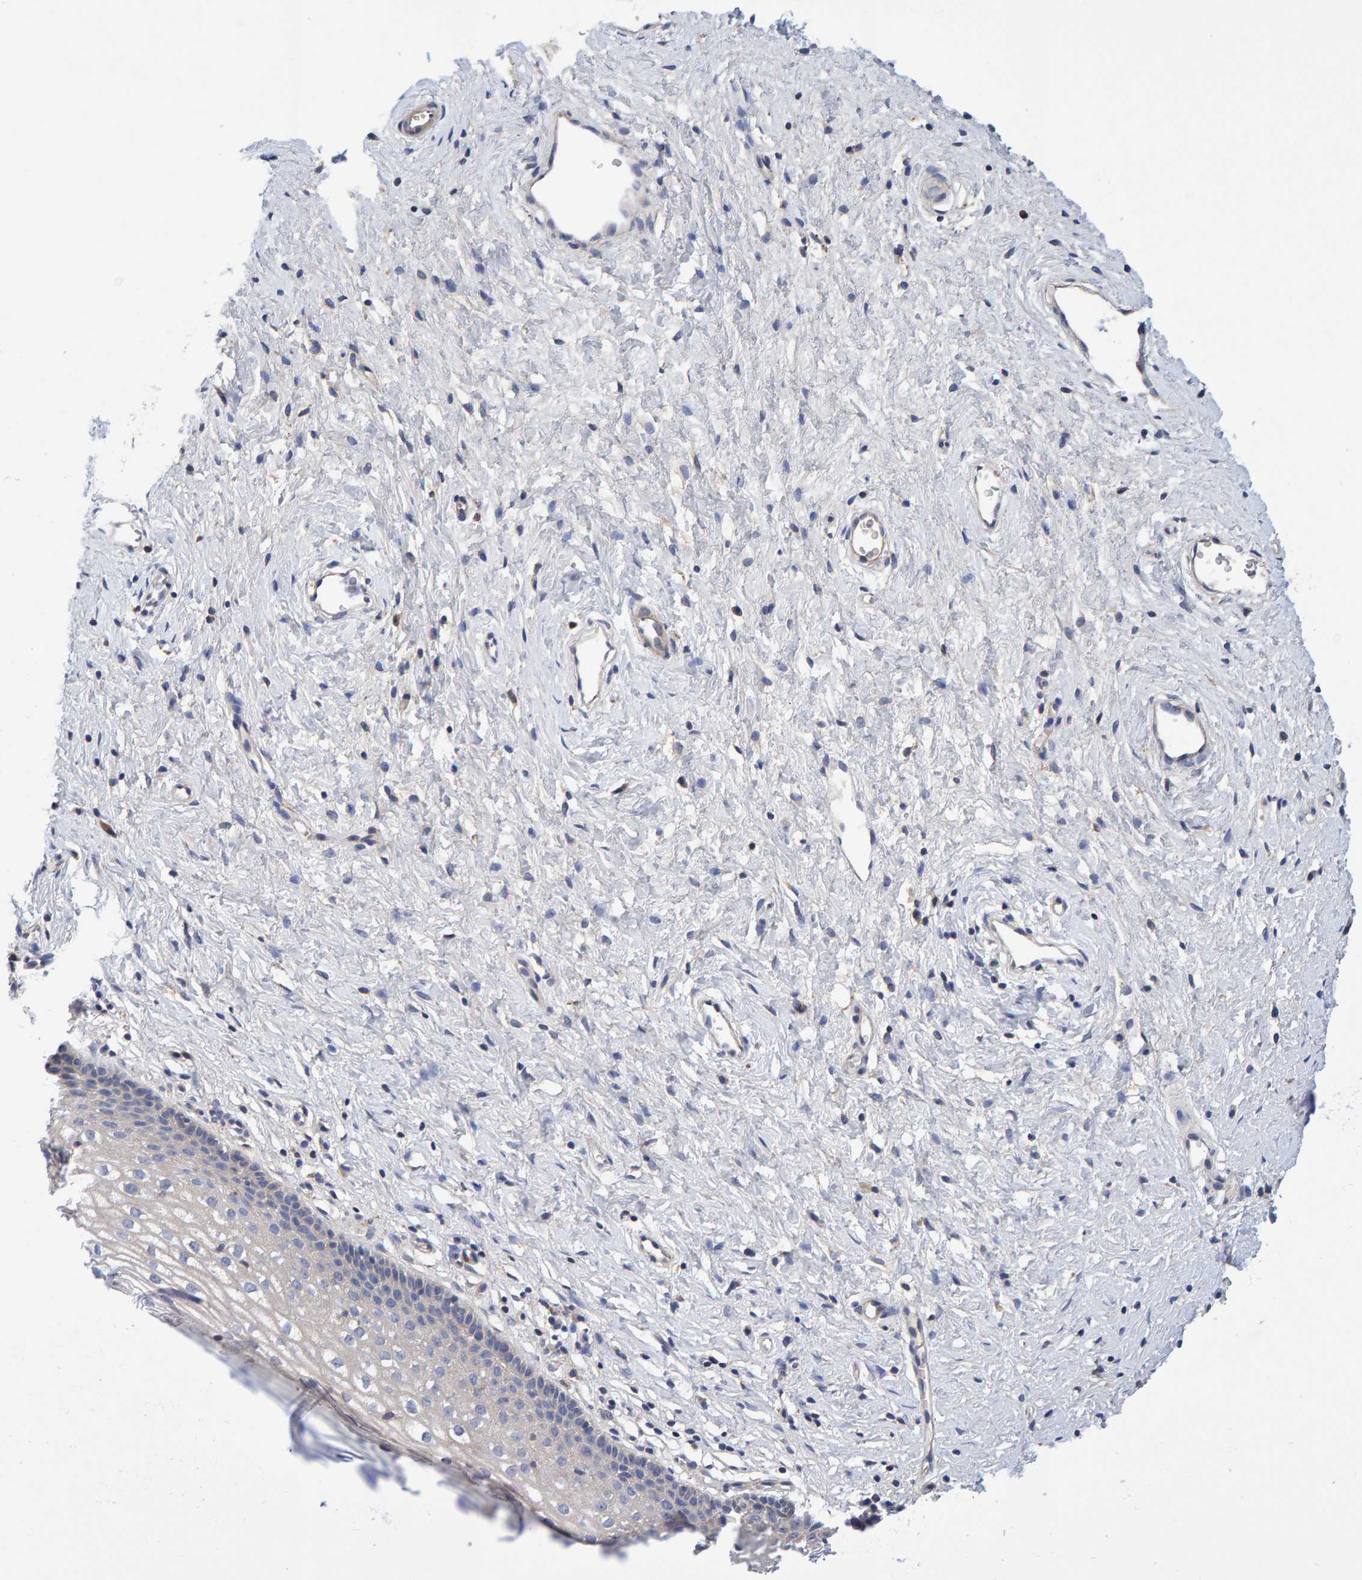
{"staining": {"intensity": "weak", "quantity": ">75%", "location": "cytoplasmic/membranous"}, "tissue": "cervix", "cell_type": "Glandular cells", "image_type": "normal", "snomed": [{"axis": "morphology", "description": "Normal tissue, NOS"}, {"axis": "topography", "description": "Cervix"}], "caption": "Cervix stained for a protein (brown) reveals weak cytoplasmic/membranous positive staining in about >75% of glandular cells.", "gene": "EFR3A", "patient": {"sex": "female", "age": 27}}